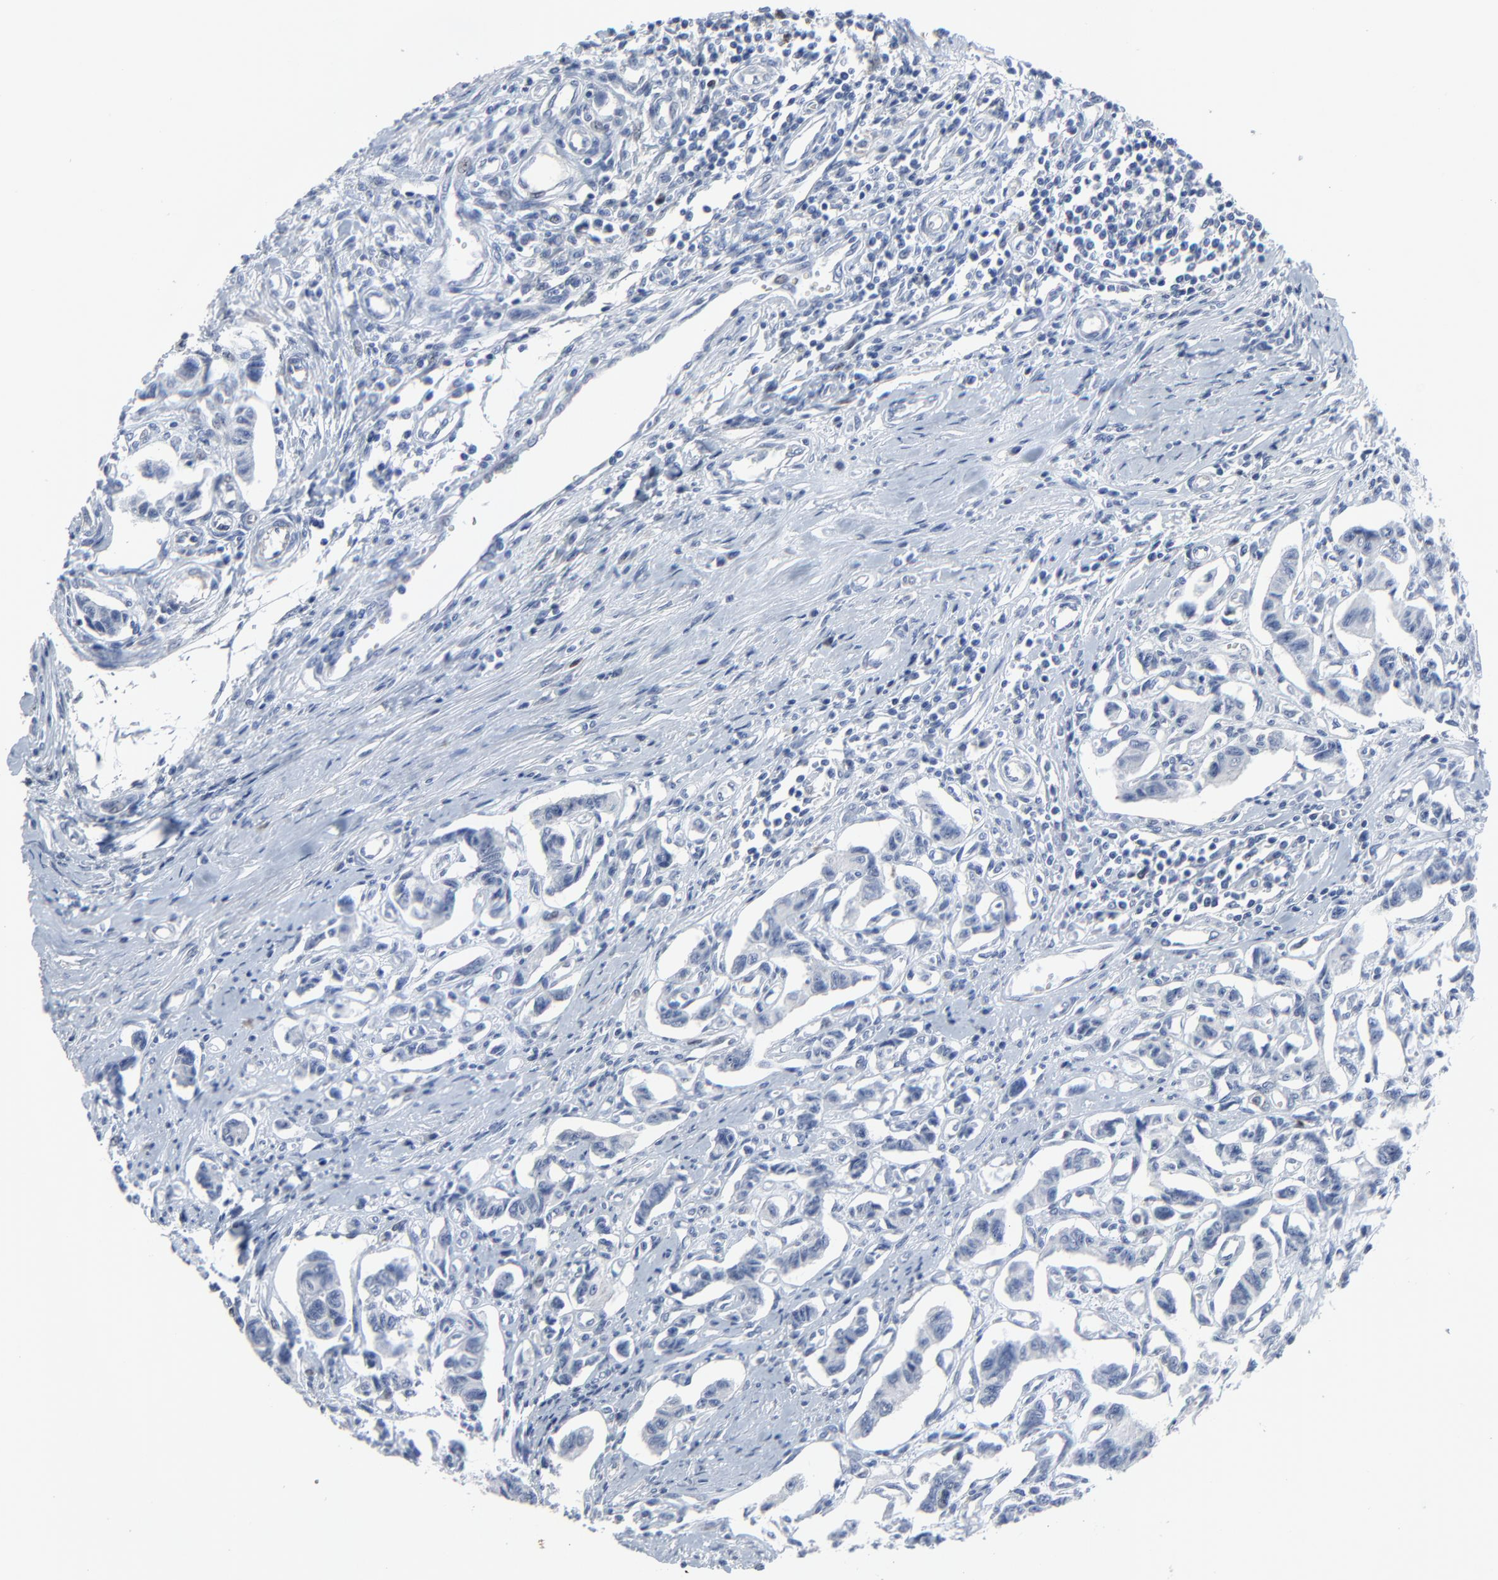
{"staining": {"intensity": "negative", "quantity": "none", "location": "none"}, "tissue": "renal cancer", "cell_type": "Tumor cells", "image_type": "cancer", "snomed": [{"axis": "morphology", "description": "Carcinoid, malignant, NOS"}, {"axis": "topography", "description": "Kidney"}], "caption": "Immunohistochemical staining of human renal cancer (carcinoid (malignant)) displays no significant staining in tumor cells. (DAB (3,3'-diaminobenzidine) IHC visualized using brightfield microscopy, high magnification).", "gene": "BIRC3", "patient": {"sex": "female", "age": 41}}